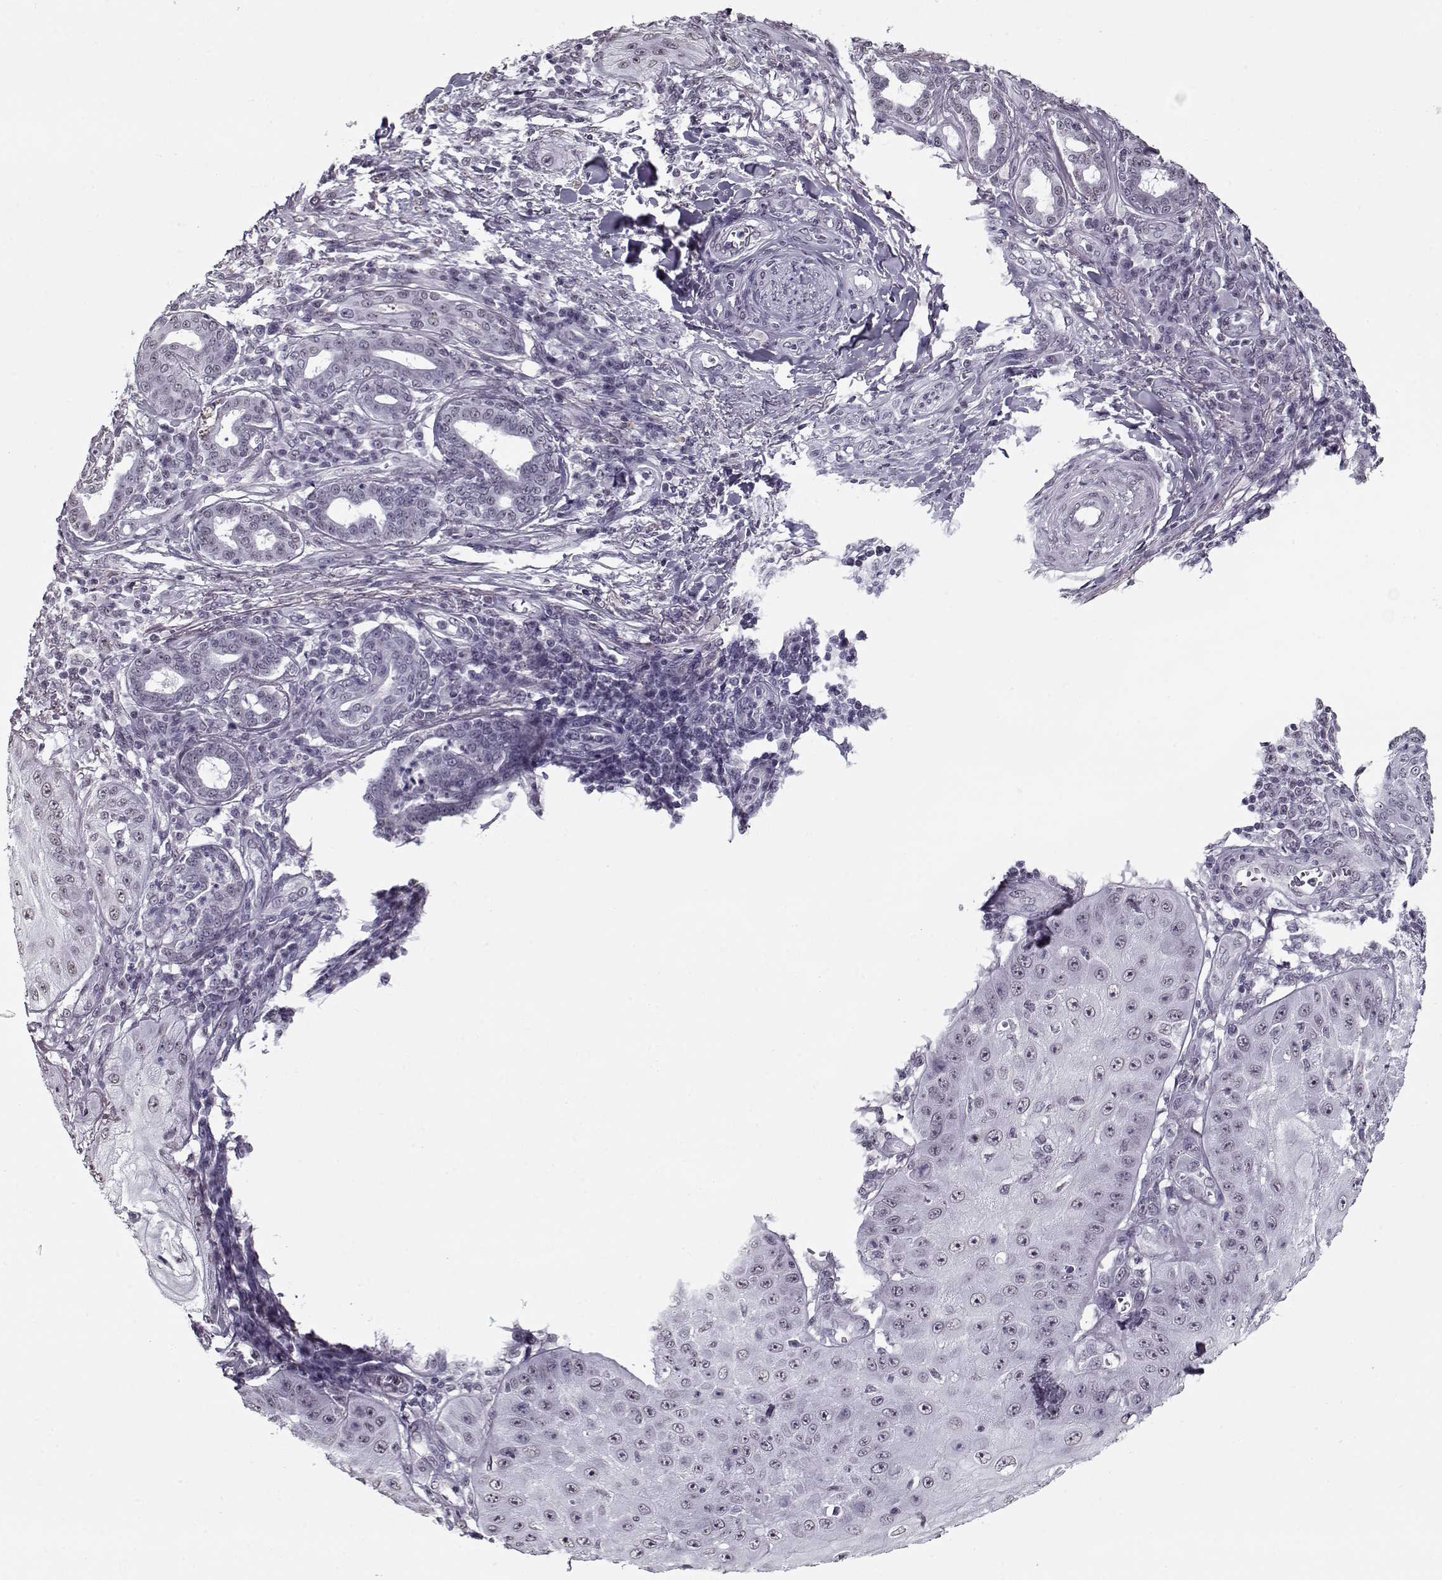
{"staining": {"intensity": "negative", "quantity": "none", "location": "none"}, "tissue": "skin cancer", "cell_type": "Tumor cells", "image_type": "cancer", "snomed": [{"axis": "morphology", "description": "Squamous cell carcinoma, NOS"}, {"axis": "topography", "description": "Skin"}], "caption": "There is no significant positivity in tumor cells of skin cancer (squamous cell carcinoma).", "gene": "PRMT8", "patient": {"sex": "male", "age": 70}}